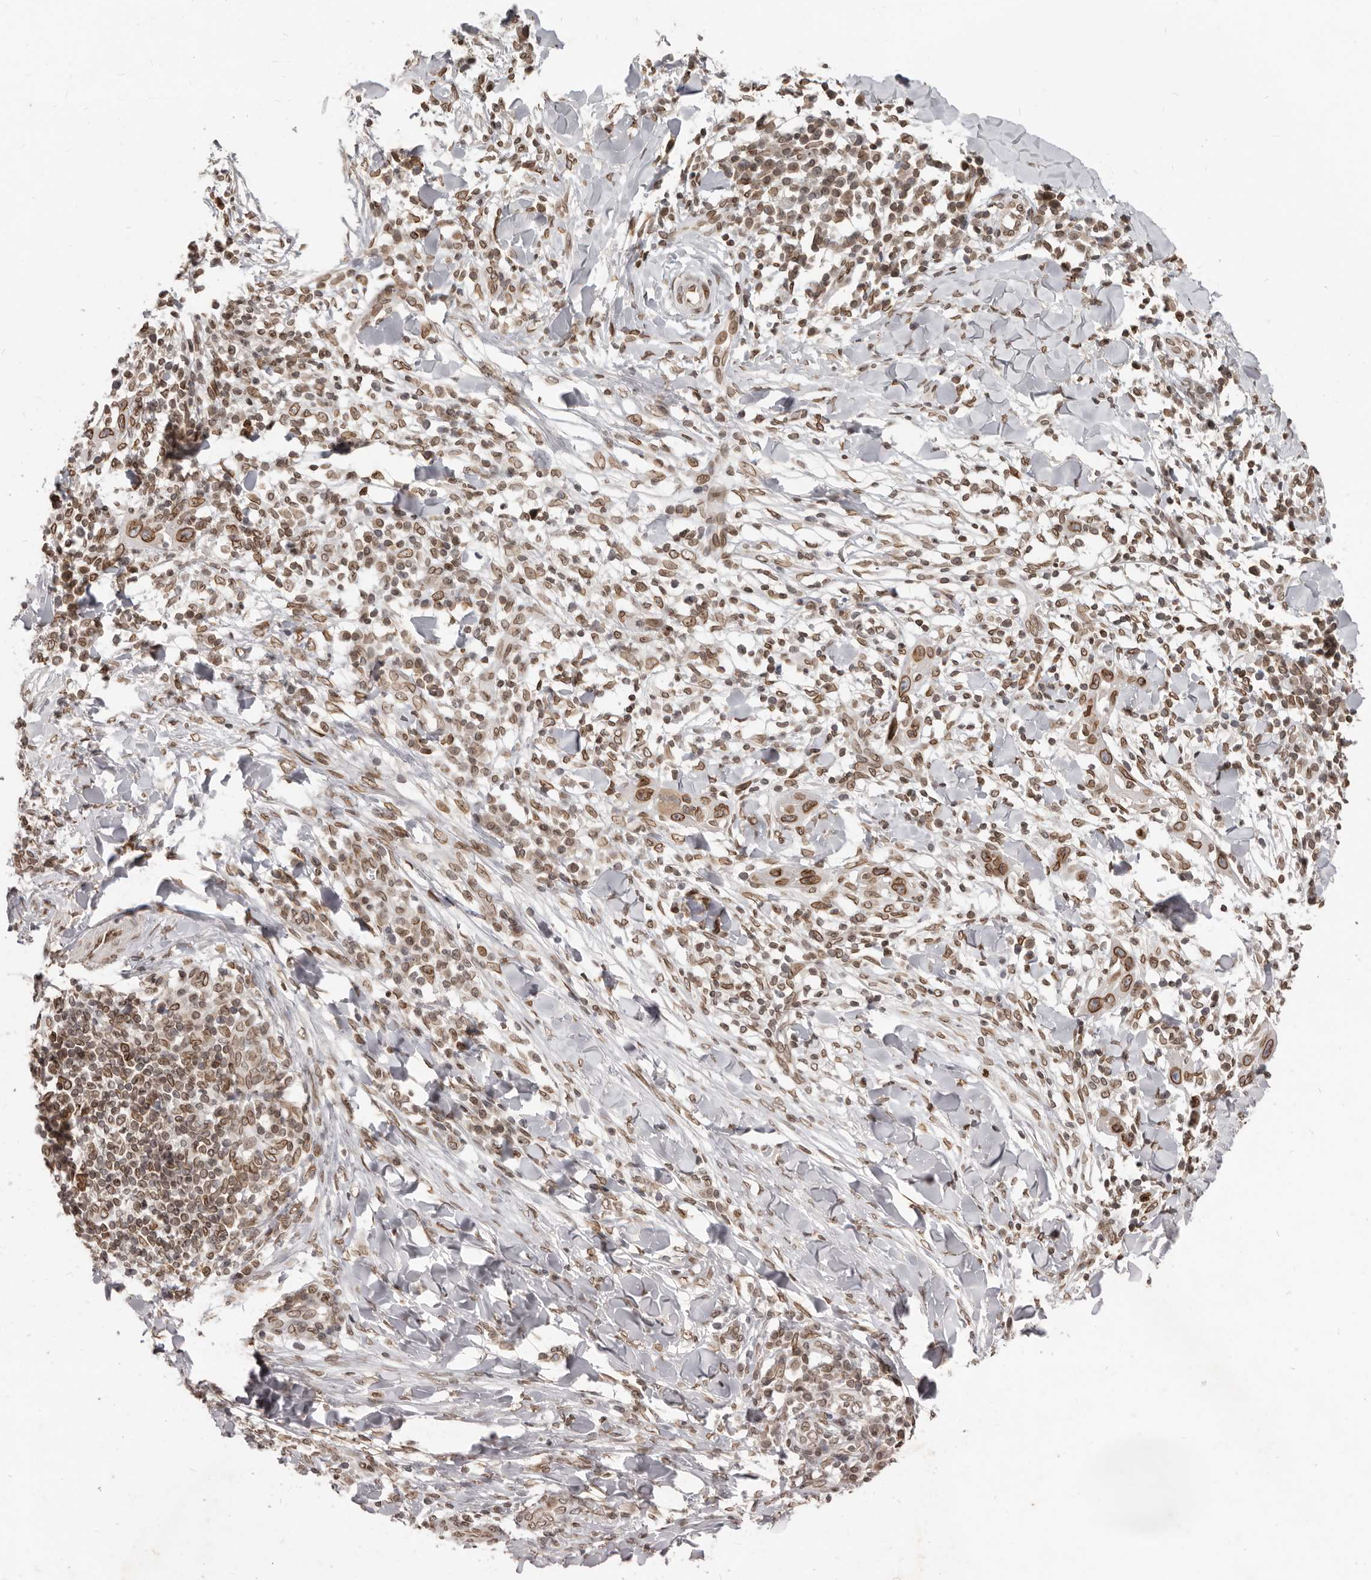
{"staining": {"intensity": "moderate", "quantity": ">75%", "location": "cytoplasmic/membranous,nuclear"}, "tissue": "skin cancer", "cell_type": "Tumor cells", "image_type": "cancer", "snomed": [{"axis": "morphology", "description": "Squamous cell carcinoma, NOS"}, {"axis": "topography", "description": "Skin"}], "caption": "Immunohistochemical staining of skin cancer (squamous cell carcinoma) demonstrates moderate cytoplasmic/membranous and nuclear protein staining in about >75% of tumor cells. Using DAB (3,3'-diaminobenzidine) (brown) and hematoxylin (blue) stains, captured at high magnification using brightfield microscopy.", "gene": "NUP153", "patient": {"sex": "male", "age": 24}}